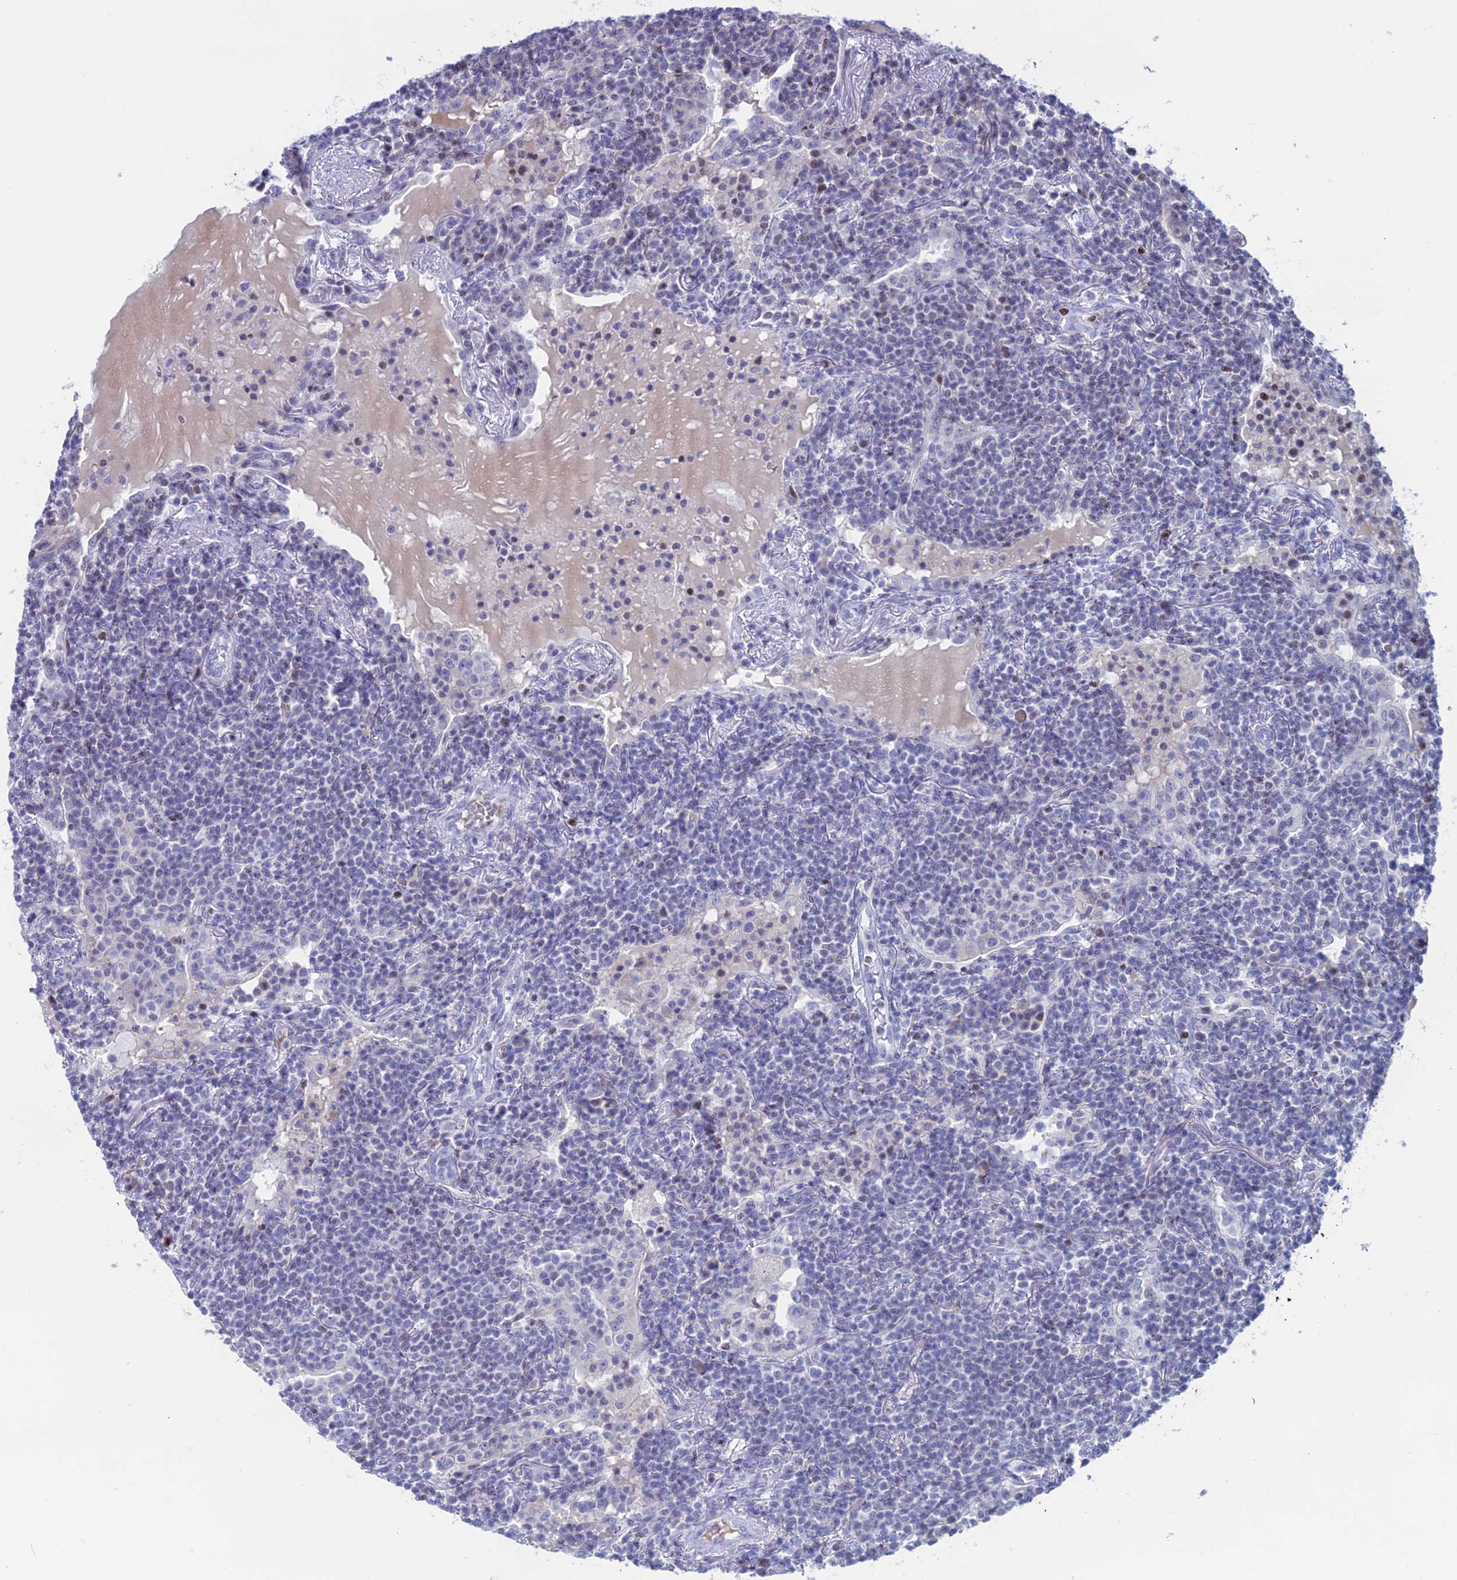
{"staining": {"intensity": "negative", "quantity": "none", "location": "none"}, "tissue": "lymphoma", "cell_type": "Tumor cells", "image_type": "cancer", "snomed": [{"axis": "morphology", "description": "Malignant lymphoma, non-Hodgkin's type, Low grade"}, {"axis": "topography", "description": "Lung"}], "caption": "This is an immunohistochemistry micrograph of human low-grade malignant lymphoma, non-Hodgkin's type. There is no expression in tumor cells.", "gene": "CERS6", "patient": {"sex": "female", "age": 71}}